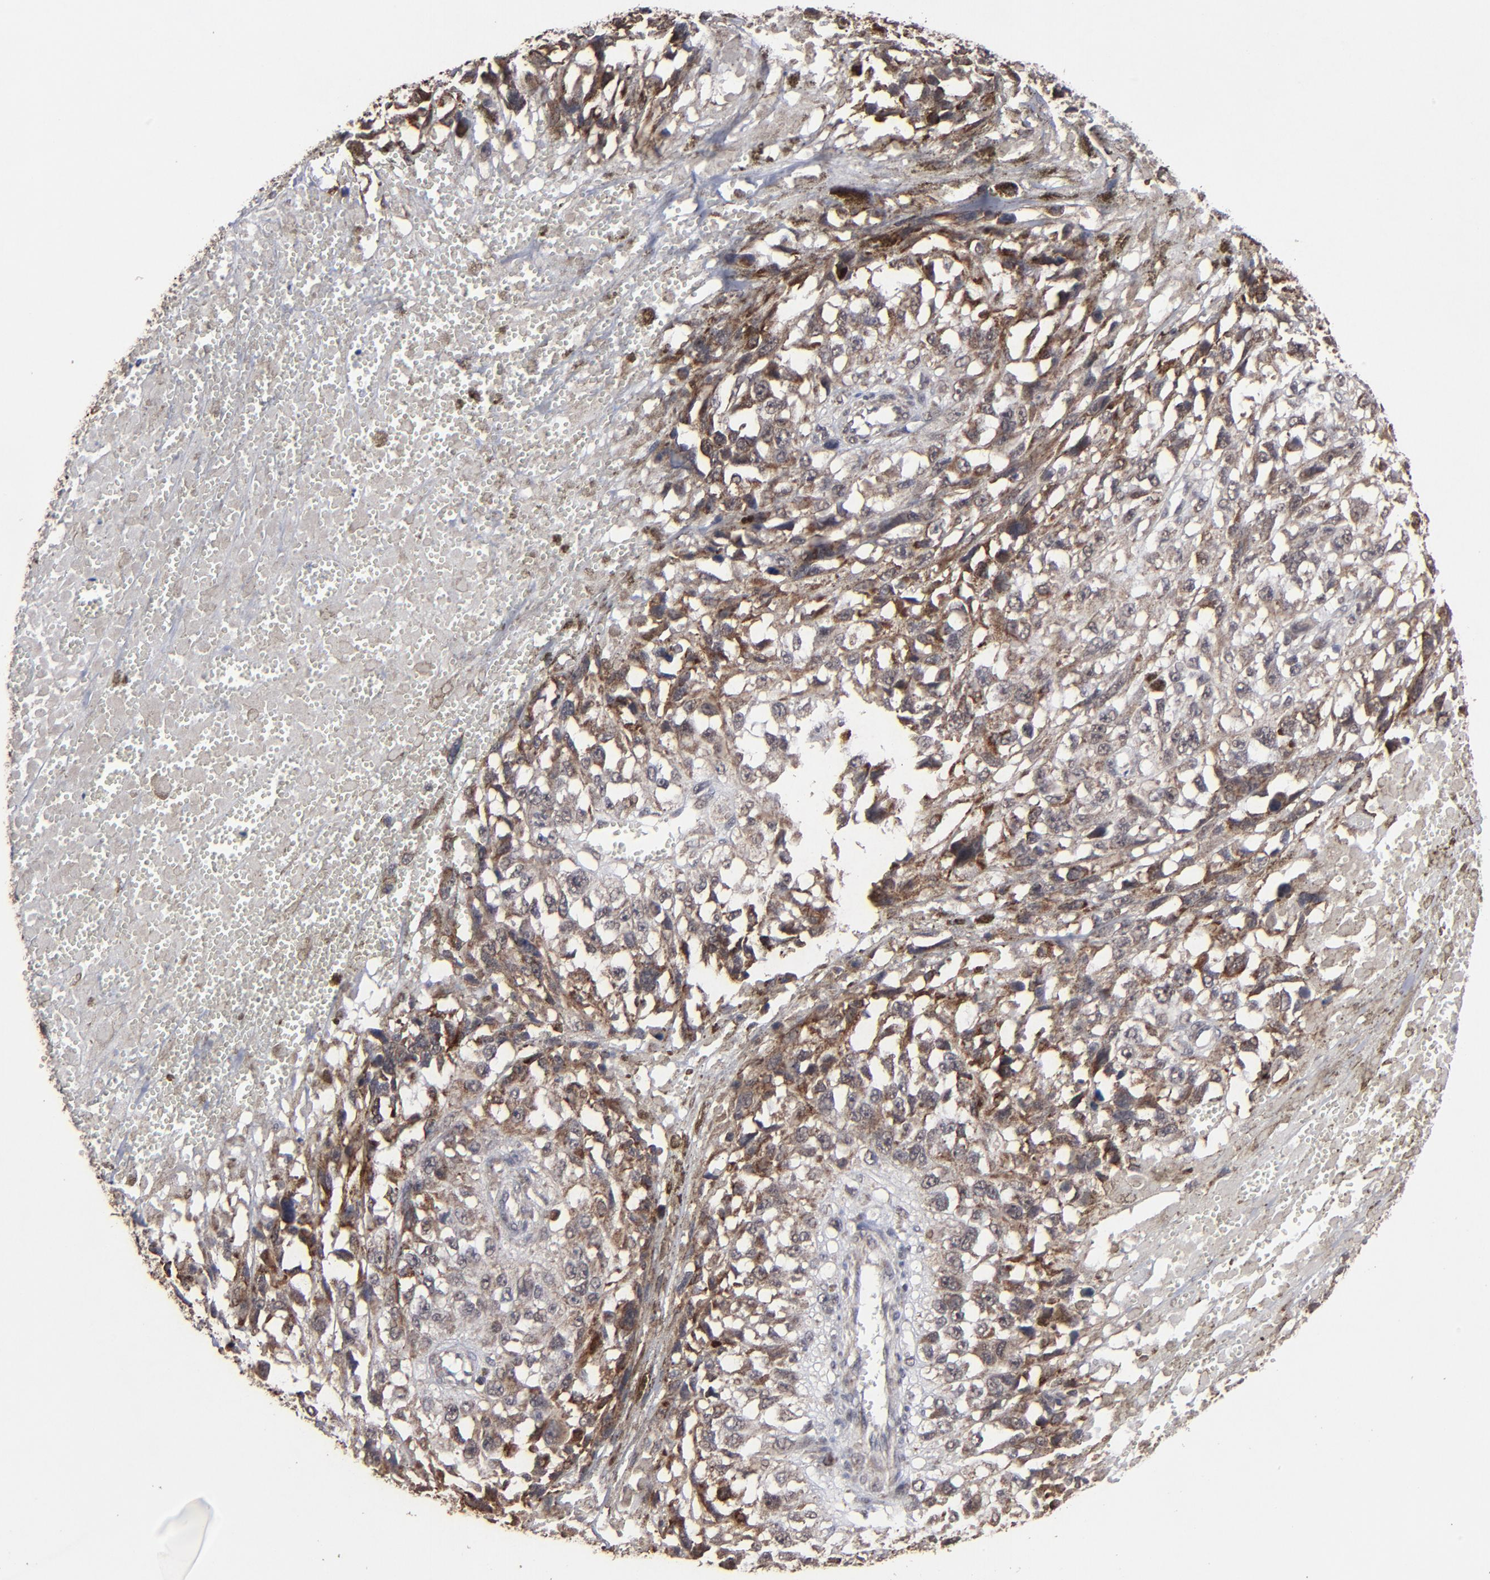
{"staining": {"intensity": "strong", "quantity": "25%-75%", "location": "cytoplasmic/membranous"}, "tissue": "melanoma", "cell_type": "Tumor cells", "image_type": "cancer", "snomed": [{"axis": "morphology", "description": "Malignant melanoma, Metastatic site"}, {"axis": "topography", "description": "Lymph node"}], "caption": "This is an image of immunohistochemistry staining of melanoma, which shows strong positivity in the cytoplasmic/membranous of tumor cells.", "gene": "BNIP3", "patient": {"sex": "male", "age": 59}}